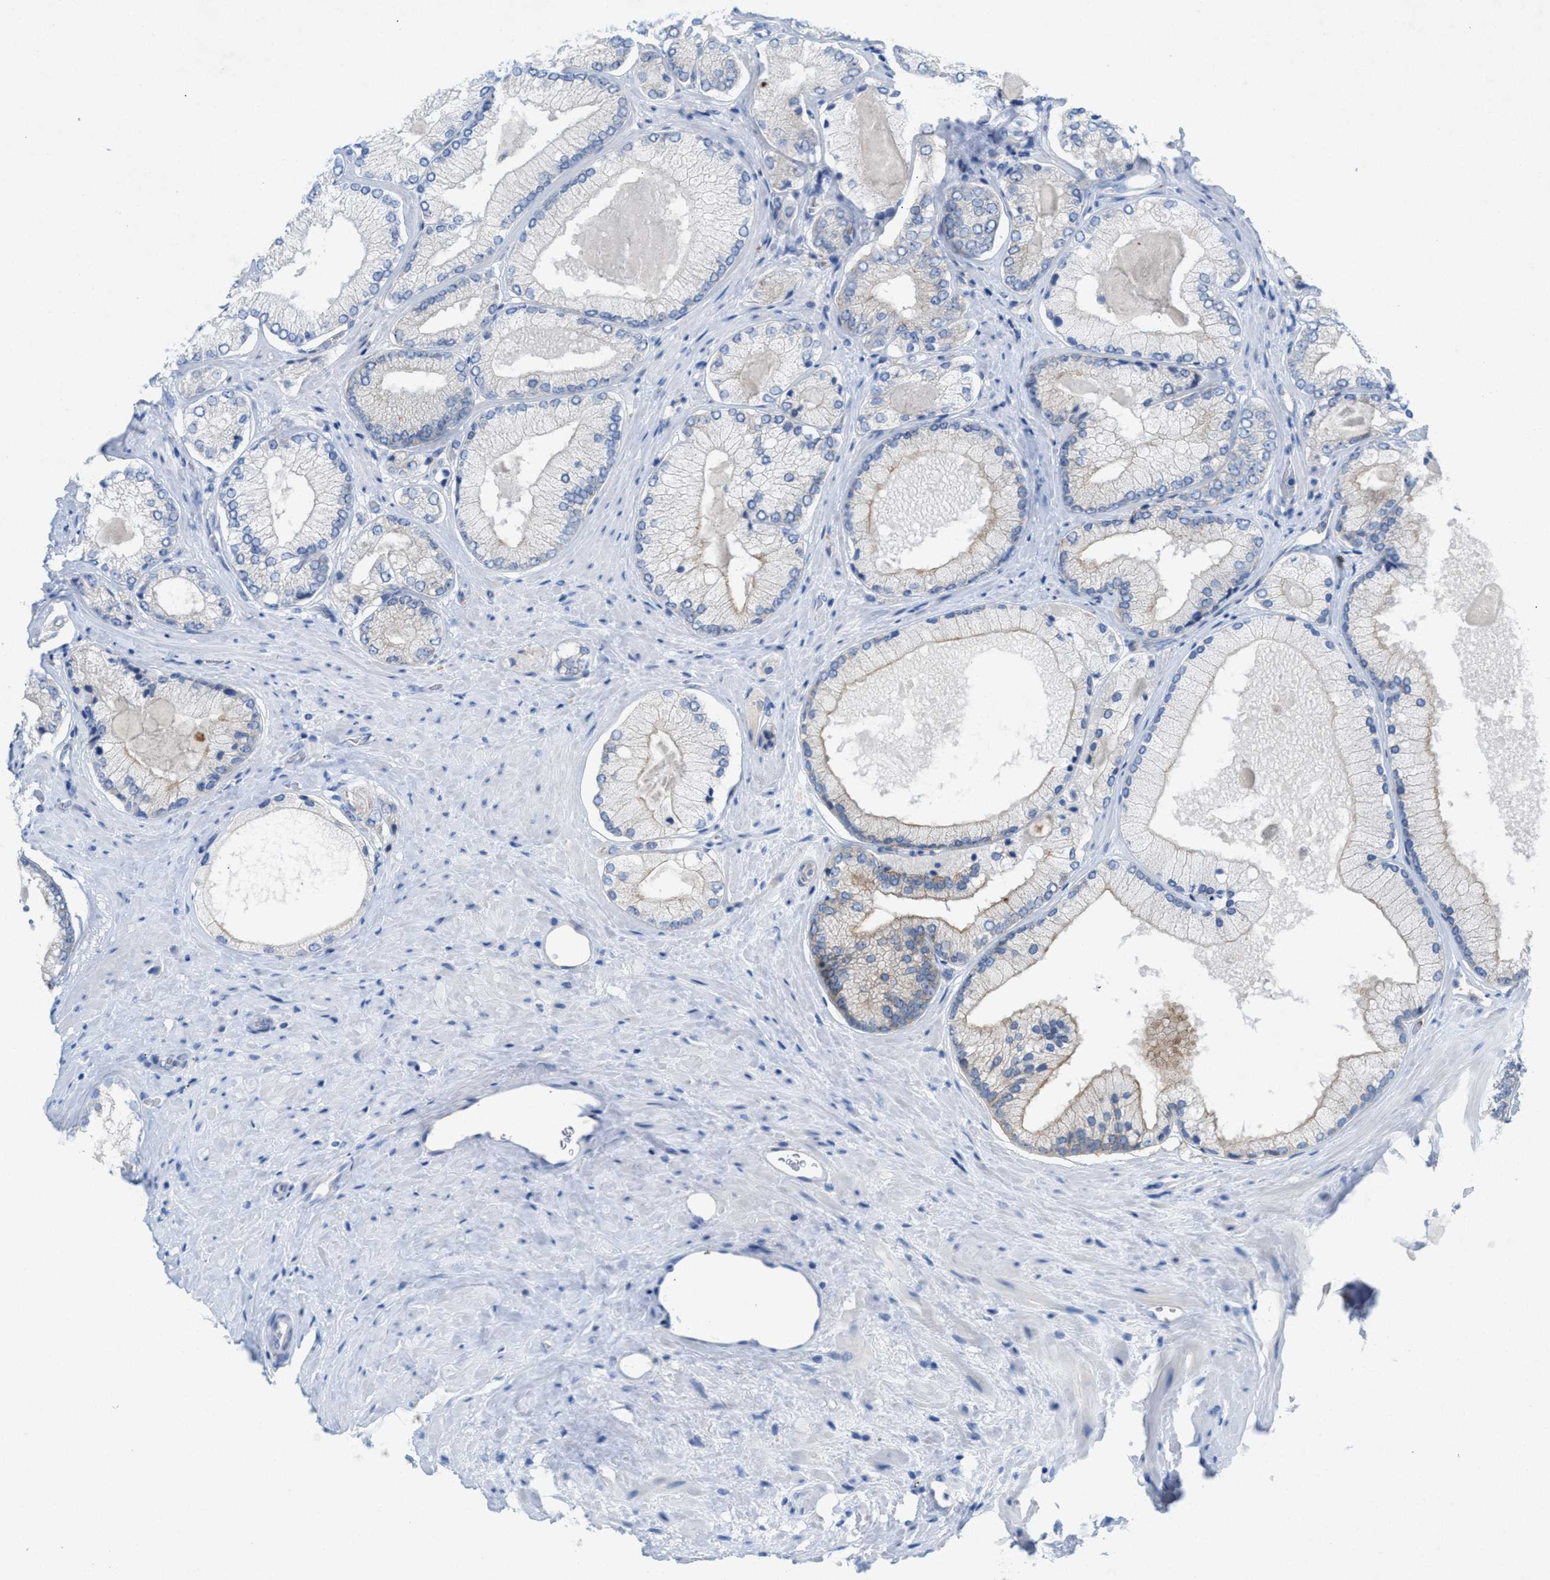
{"staining": {"intensity": "negative", "quantity": "none", "location": "none"}, "tissue": "prostate cancer", "cell_type": "Tumor cells", "image_type": "cancer", "snomed": [{"axis": "morphology", "description": "Adenocarcinoma, Low grade"}, {"axis": "topography", "description": "Prostate"}], "caption": "Tumor cells show no significant staining in adenocarcinoma (low-grade) (prostate).", "gene": "CMTM1", "patient": {"sex": "male", "age": 65}}